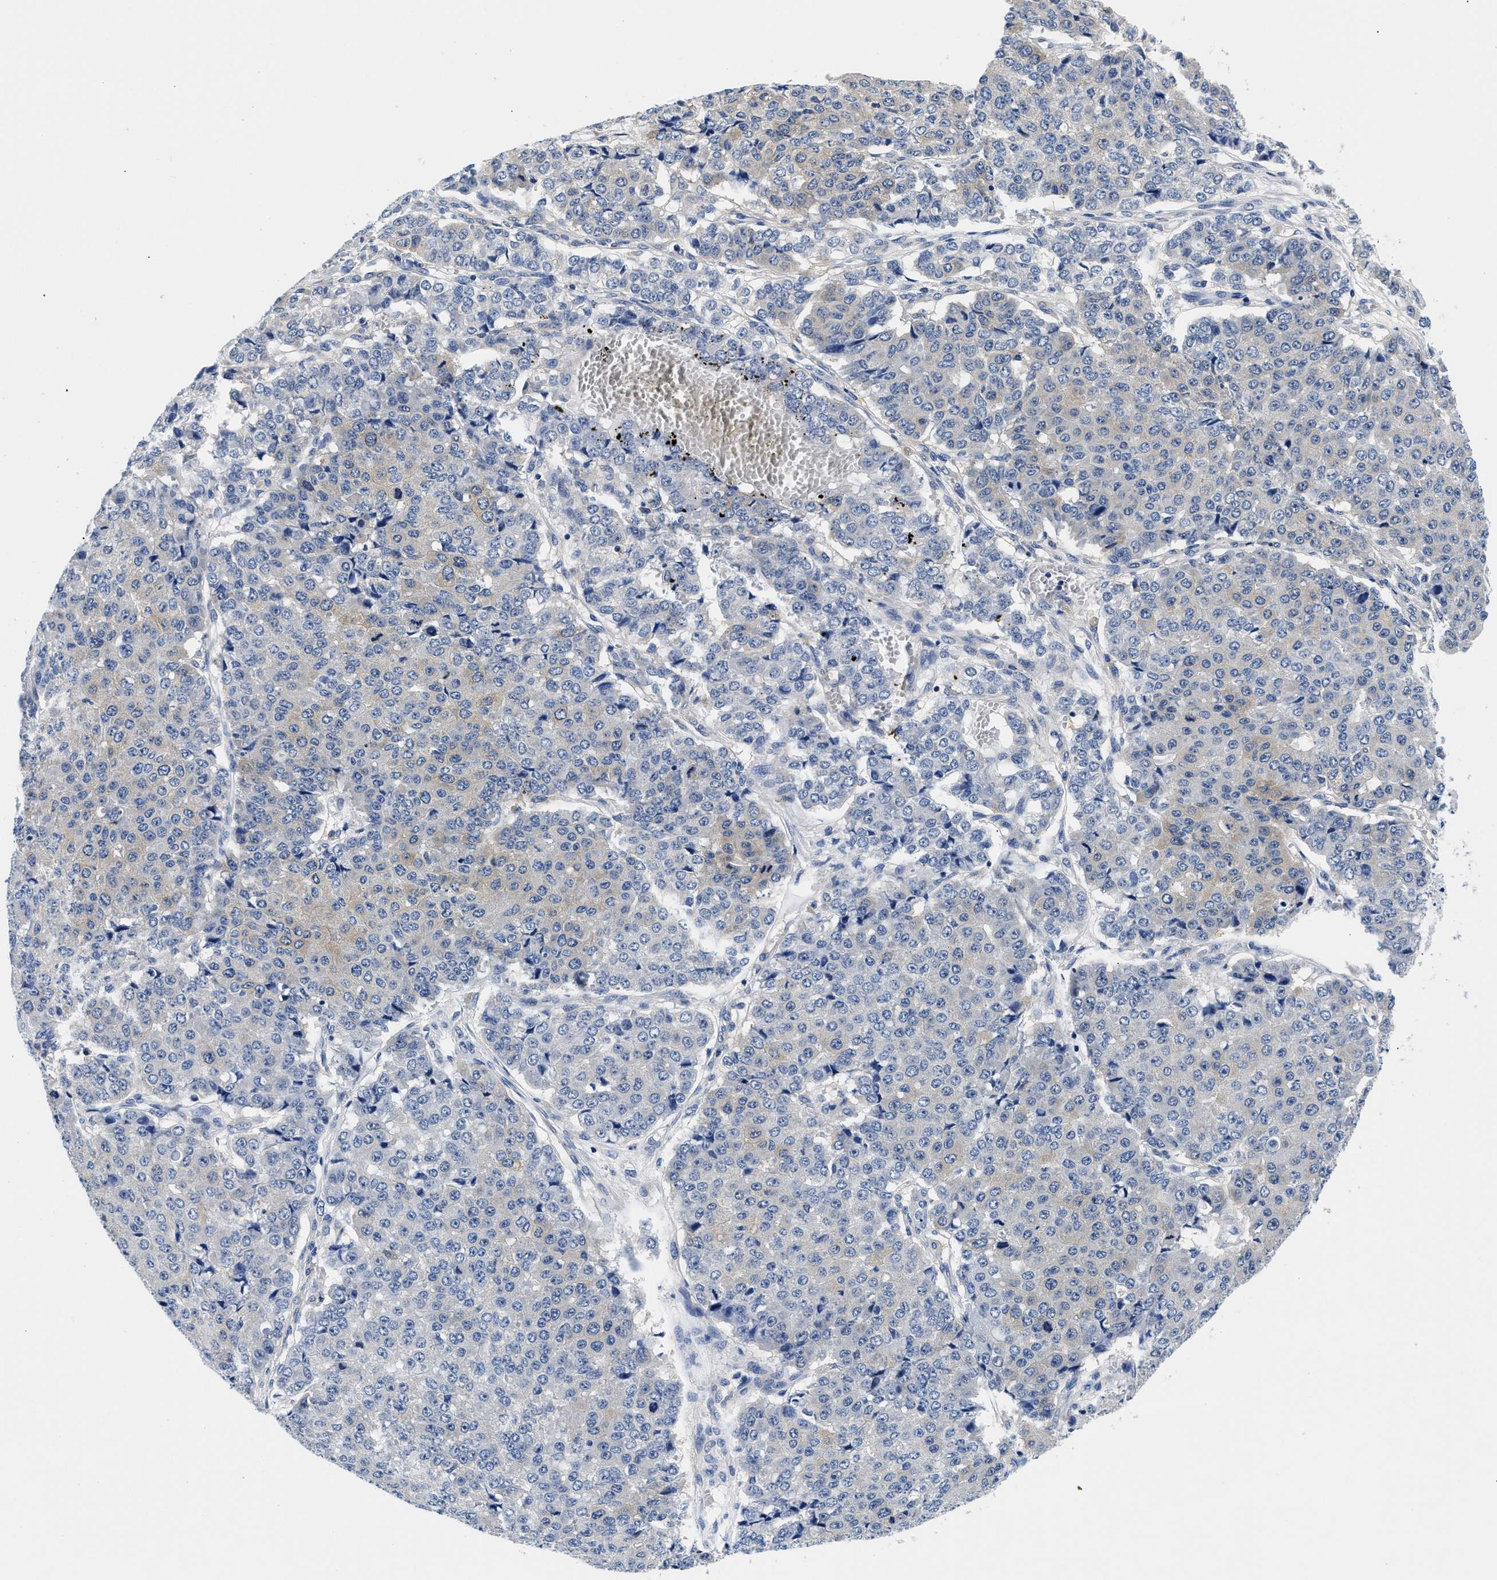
{"staining": {"intensity": "negative", "quantity": "none", "location": "none"}, "tissue": "pancreatic cancer", "cell_type": "Tumor cells", "image_type": "cancer", "snomed": [{"axis": "morphology", "description": "Adenocarcinoma, NOS"}, {"axis": "topography", "description": "Pancreas"}], "caption": "DAB immunohistochemical staining of pancreatic adenocarcinoma exhibits no significant expression in tumor cells. (Brightfield microscopy of DAB (3,3'-diaminobenzidine) IHC at high magnification).", "gene": "MEA1", "patient": {"sex": "male", "age": 50}}